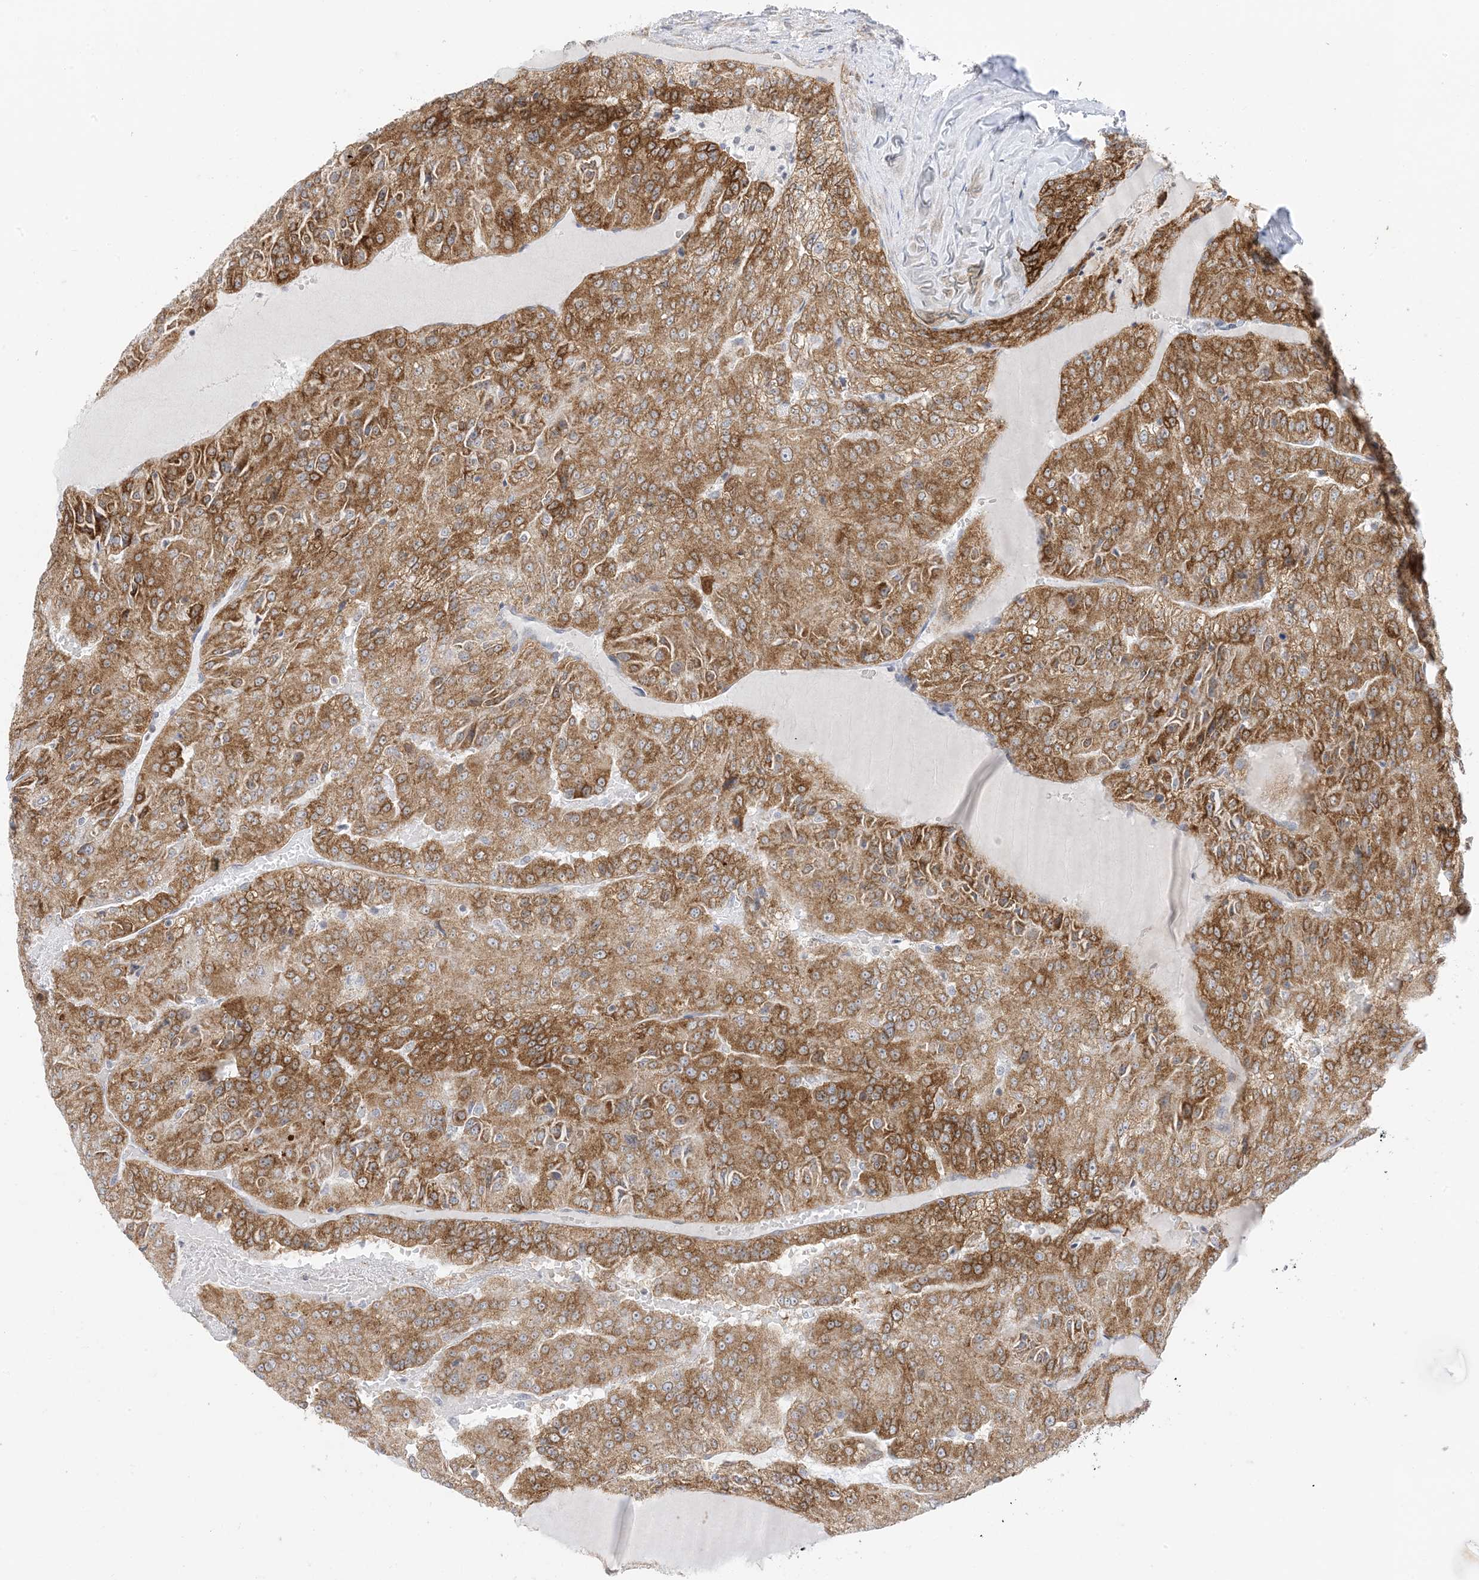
{"staining": {"intensity": "moderate", "quantity": ">75%", "location": "cytoplasmic/membranous"}, "tissue": "renal cancer", "cell_type": "Tumor cells", "image_type": "cancer", "snomed": [{"axis": "morphology", "description": "Adenocarcinoma, NOS"}, {"axis": "topography", "description": "Kidney"}], "caption": "Immunohistochemical staining of renal cancer (adenocarcinoma) shows medium levels of moderate cytoplasmic/membranous protein expression in about >75% of tumor cells.", "gene": "RAC1", "patient": {"sex": "female", "age": 63}}